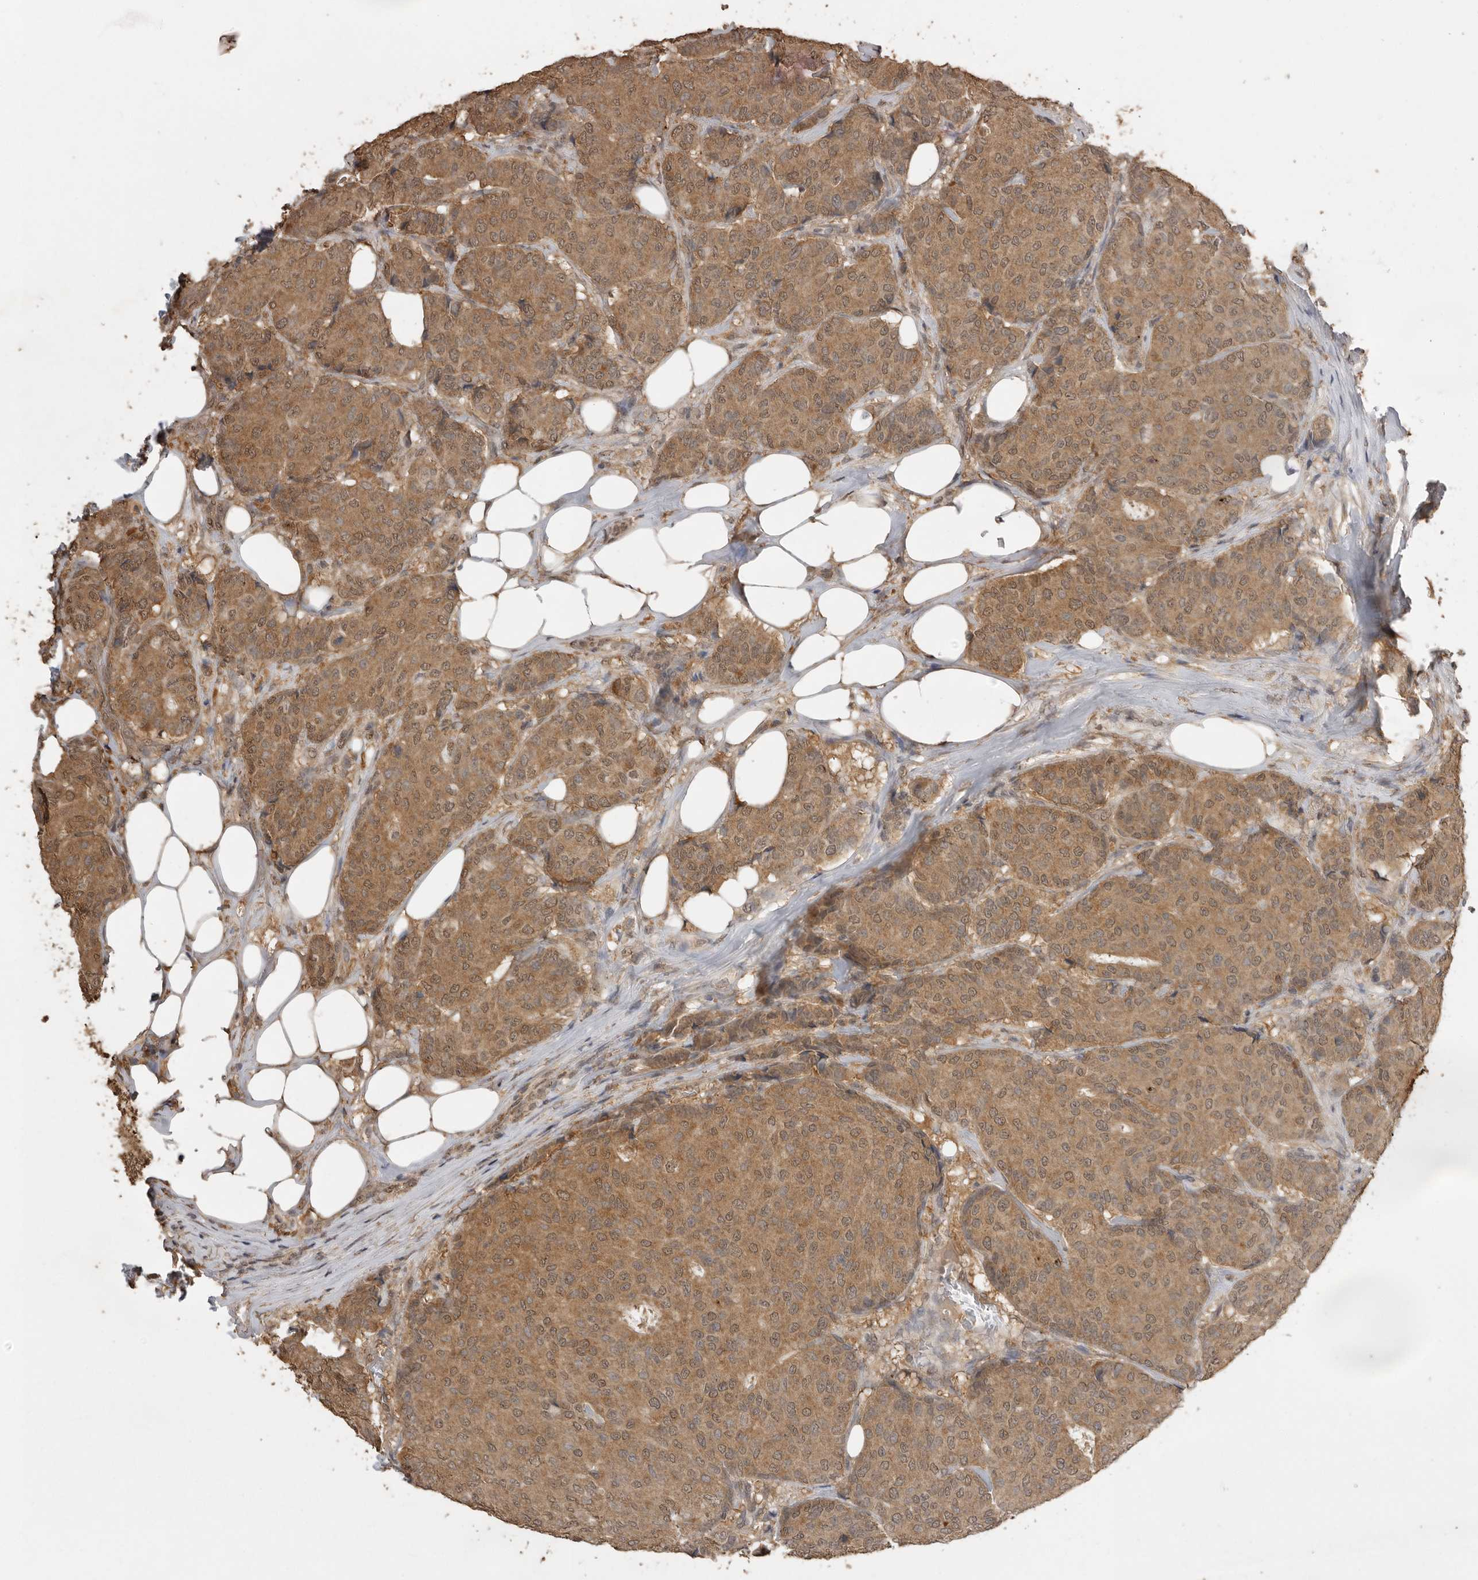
{"staining": {"intensity": "moderate", "quantity": ">75%", "location": "cytoplasmic/membranous,nuclear"}, "tissue": "breast cancer", "cell_type": "Tumor cells", "image_type": "cancer", "snomed": [{"axis": "morphology", "description": "Duct carcinoma"}, {"axis": "topography", "description": "Breast"}], "caption": "Immunohistochemical staining of human breast infiltrating ductal carcinoma displays medium levels of moderate cytoplasmic/membranous and nuclear positivity in approximately >75% of tumor cells. (Stains: DAB in brown, nuclei in blue, Microscopy: brightfield microscopy at high magnification).", "gene": "JAG2", "patient": {"sex": "female", "age": 75}}